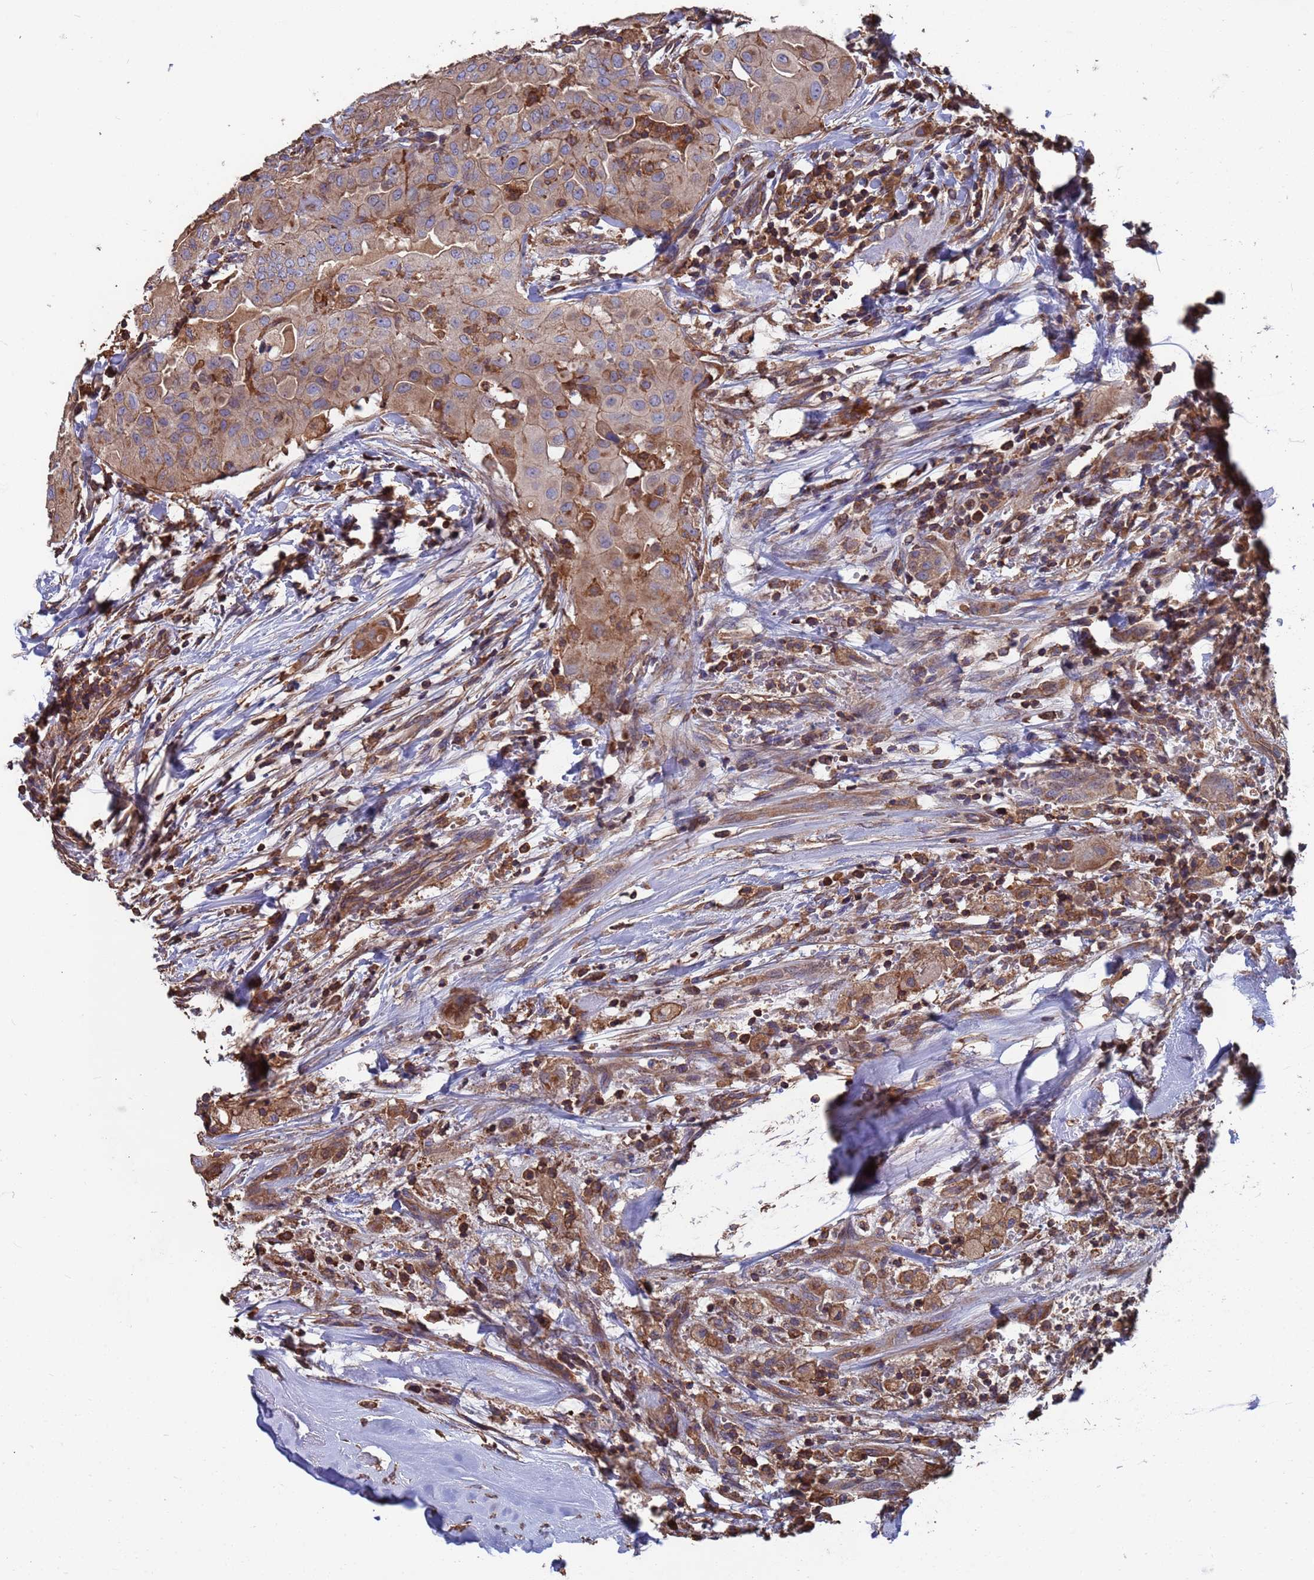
{"staining": {"intensity": "moderate", "quantity": ">75%", "location": "cytoplasmic/membranous"}, "tissue": "thyroid cancer", "cell_type": "Tumor cells", "image_type": "cancer", "snomed": [{"axis": "morphology", "description": "Papillary adenocarcinoma, NOS"}, {"axis": "topography", "description": "Thyroid gland"}], "caption": "Thyroid cancer (papillary adenocarcinoma) stained with DAB IHC displays medium levels of moderate cytoplasmic/membranous positivity in about >75% of tumor cells.", "gene": "PYCR1", "patient": {"sex": "female", "age": 59}}